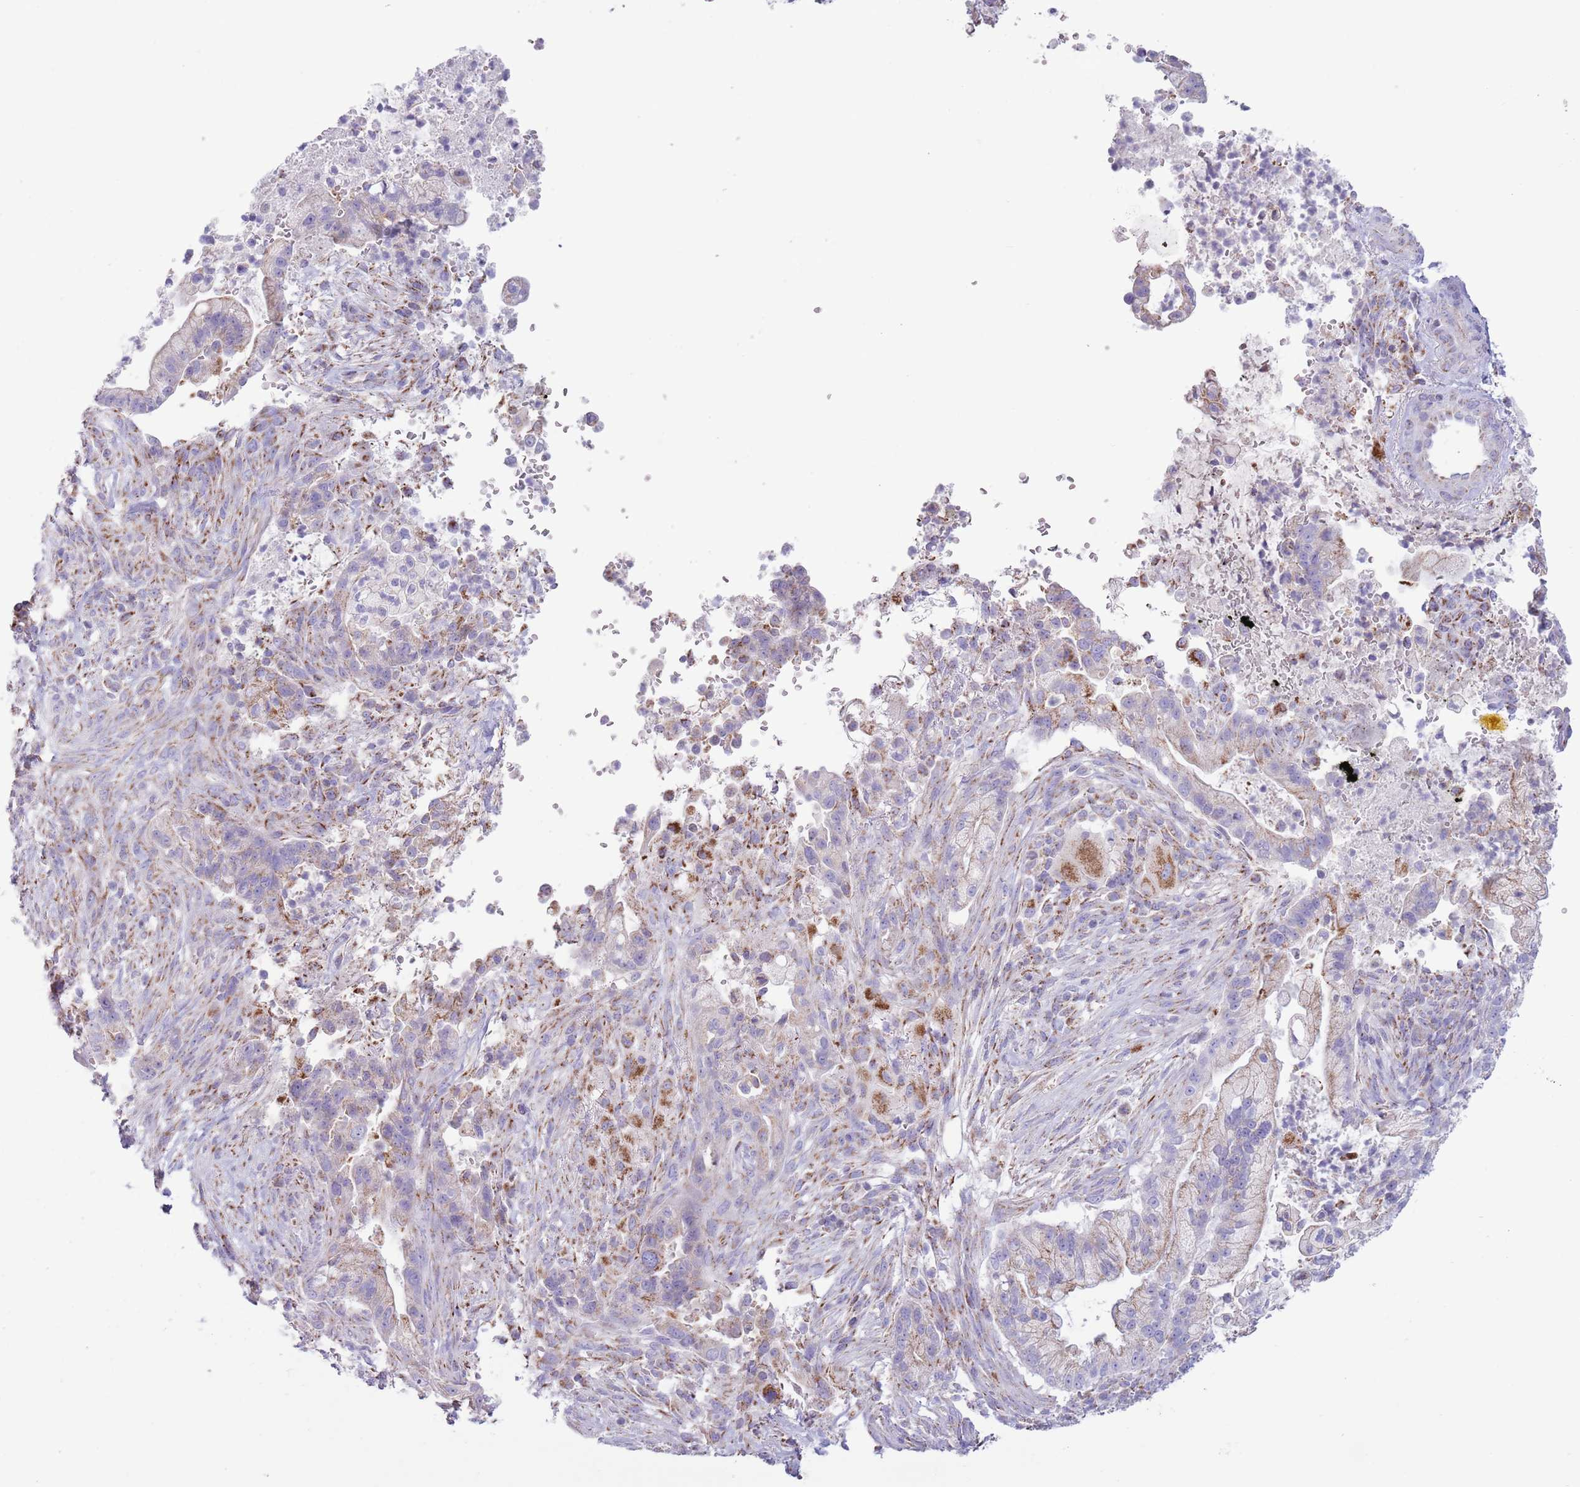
{"staining": {"intensity": "moderate", "quantity": "<25%", "location": "cytoplasmic/membranous"}, "tissue": "pancreatic cancer", "cell_type": "Tumor cells", "image_type": "cancer", "snomed": [{"axis": "morphology", "description": "Adenocarcinoma, NOS"}, {"axis": "topography", "description": "Pancreas"}], "caption": "Moderate cytoplasmic/membranous staining is present in about <25% of tumor cells in pancreatic adenocarcinoma.", "gene": "ATP6V1B1", "patient": {"sex": "male", "age": 44}}